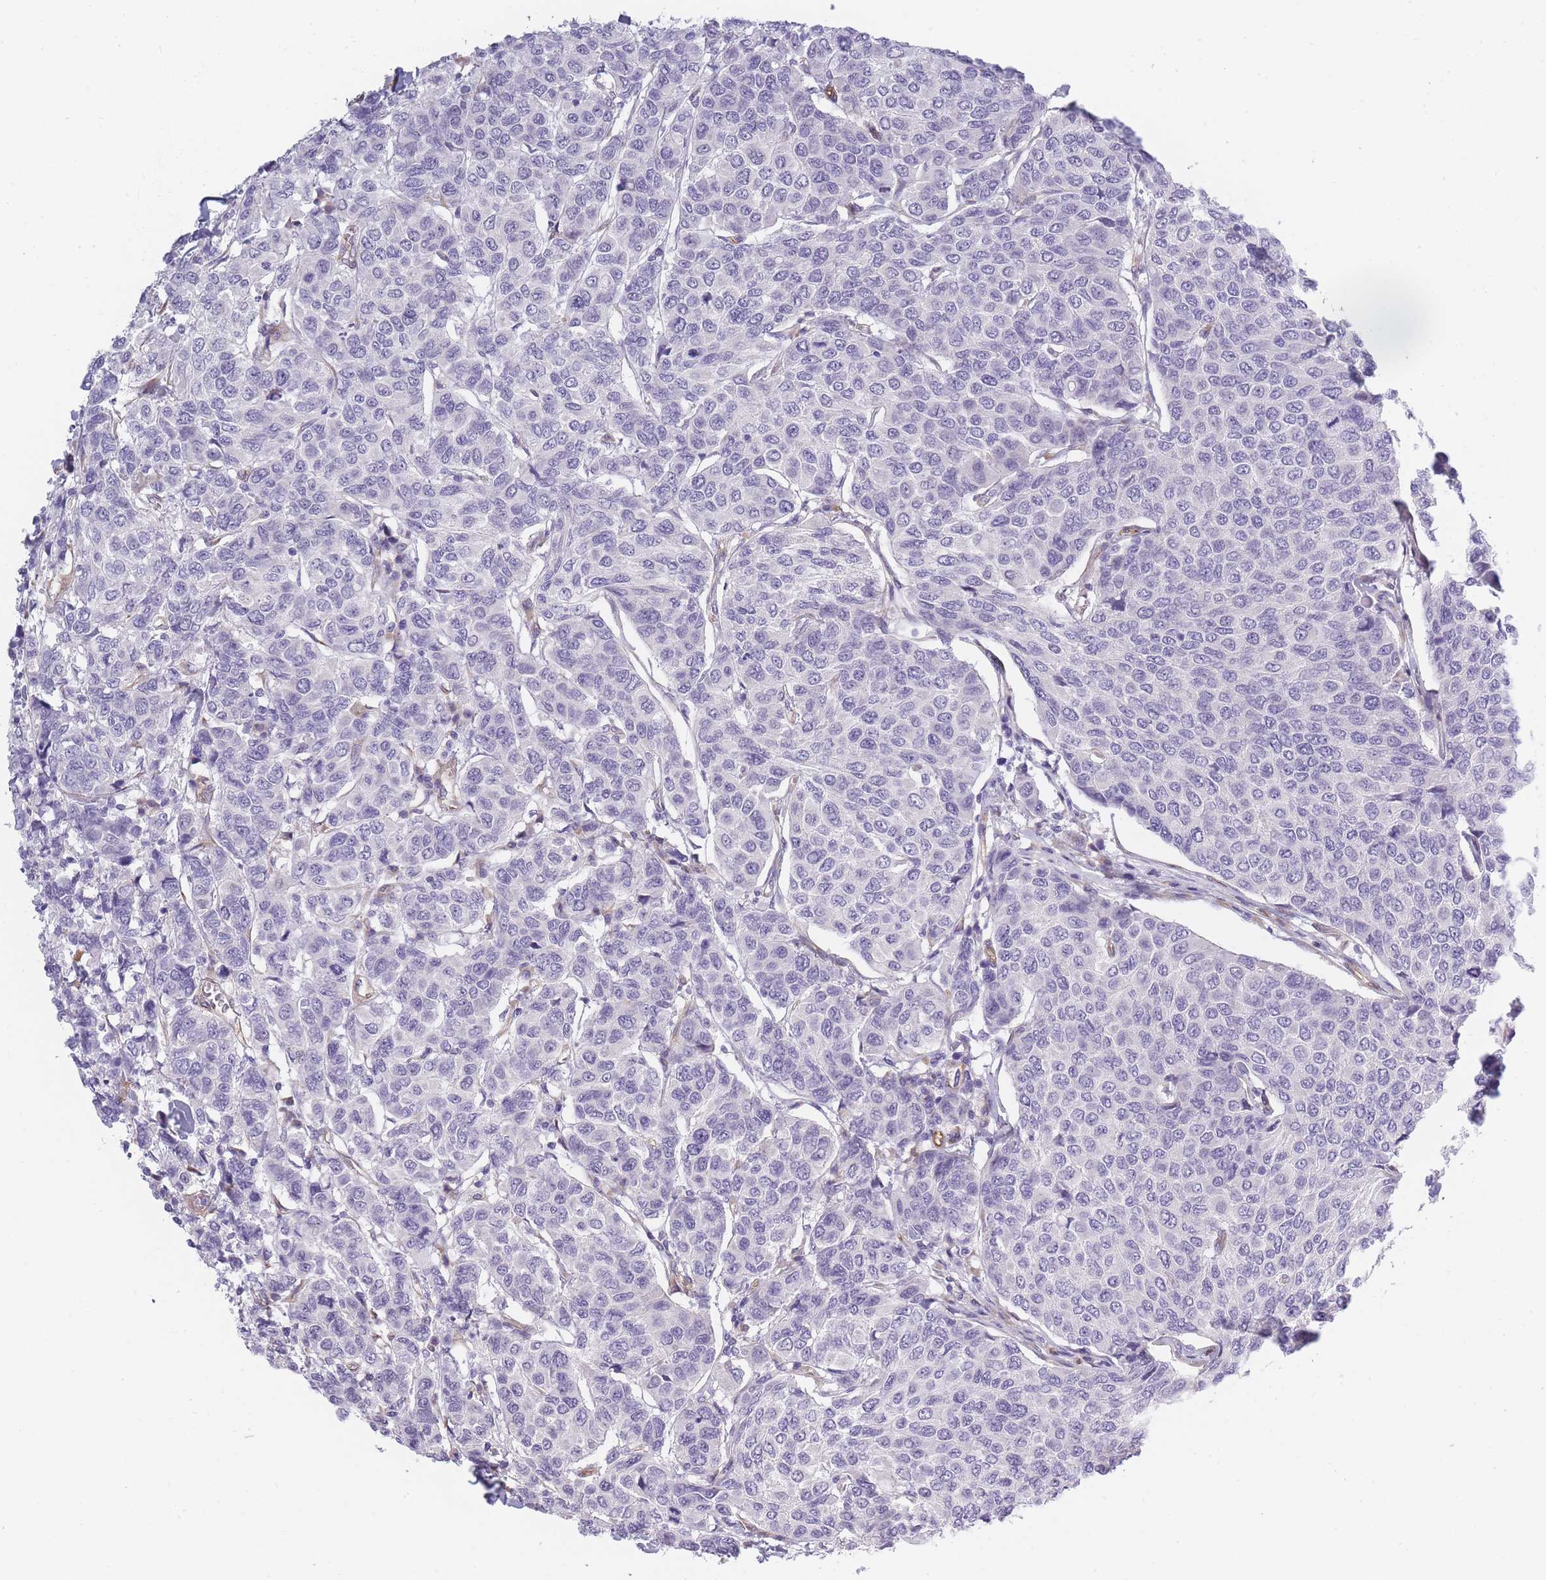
{"staining": {"intensity": "negative", "quantity": "none", "location": "none"}, "tissue": "breast cancer", "cell_type": "Tumor cells", "image_type": "cancer", "snomed": [{"axis": "morphology", "description": "Duct carcinoma"}, {"axis": "topography", "description": "Breast"}], "caption": "There is no significant staining in tumor cells of breast cancer. (DAB immunohistochemistry (IHC), high magnification).", "gene": "OR6B3", "patient": {"sex": "female", "age": 55}}